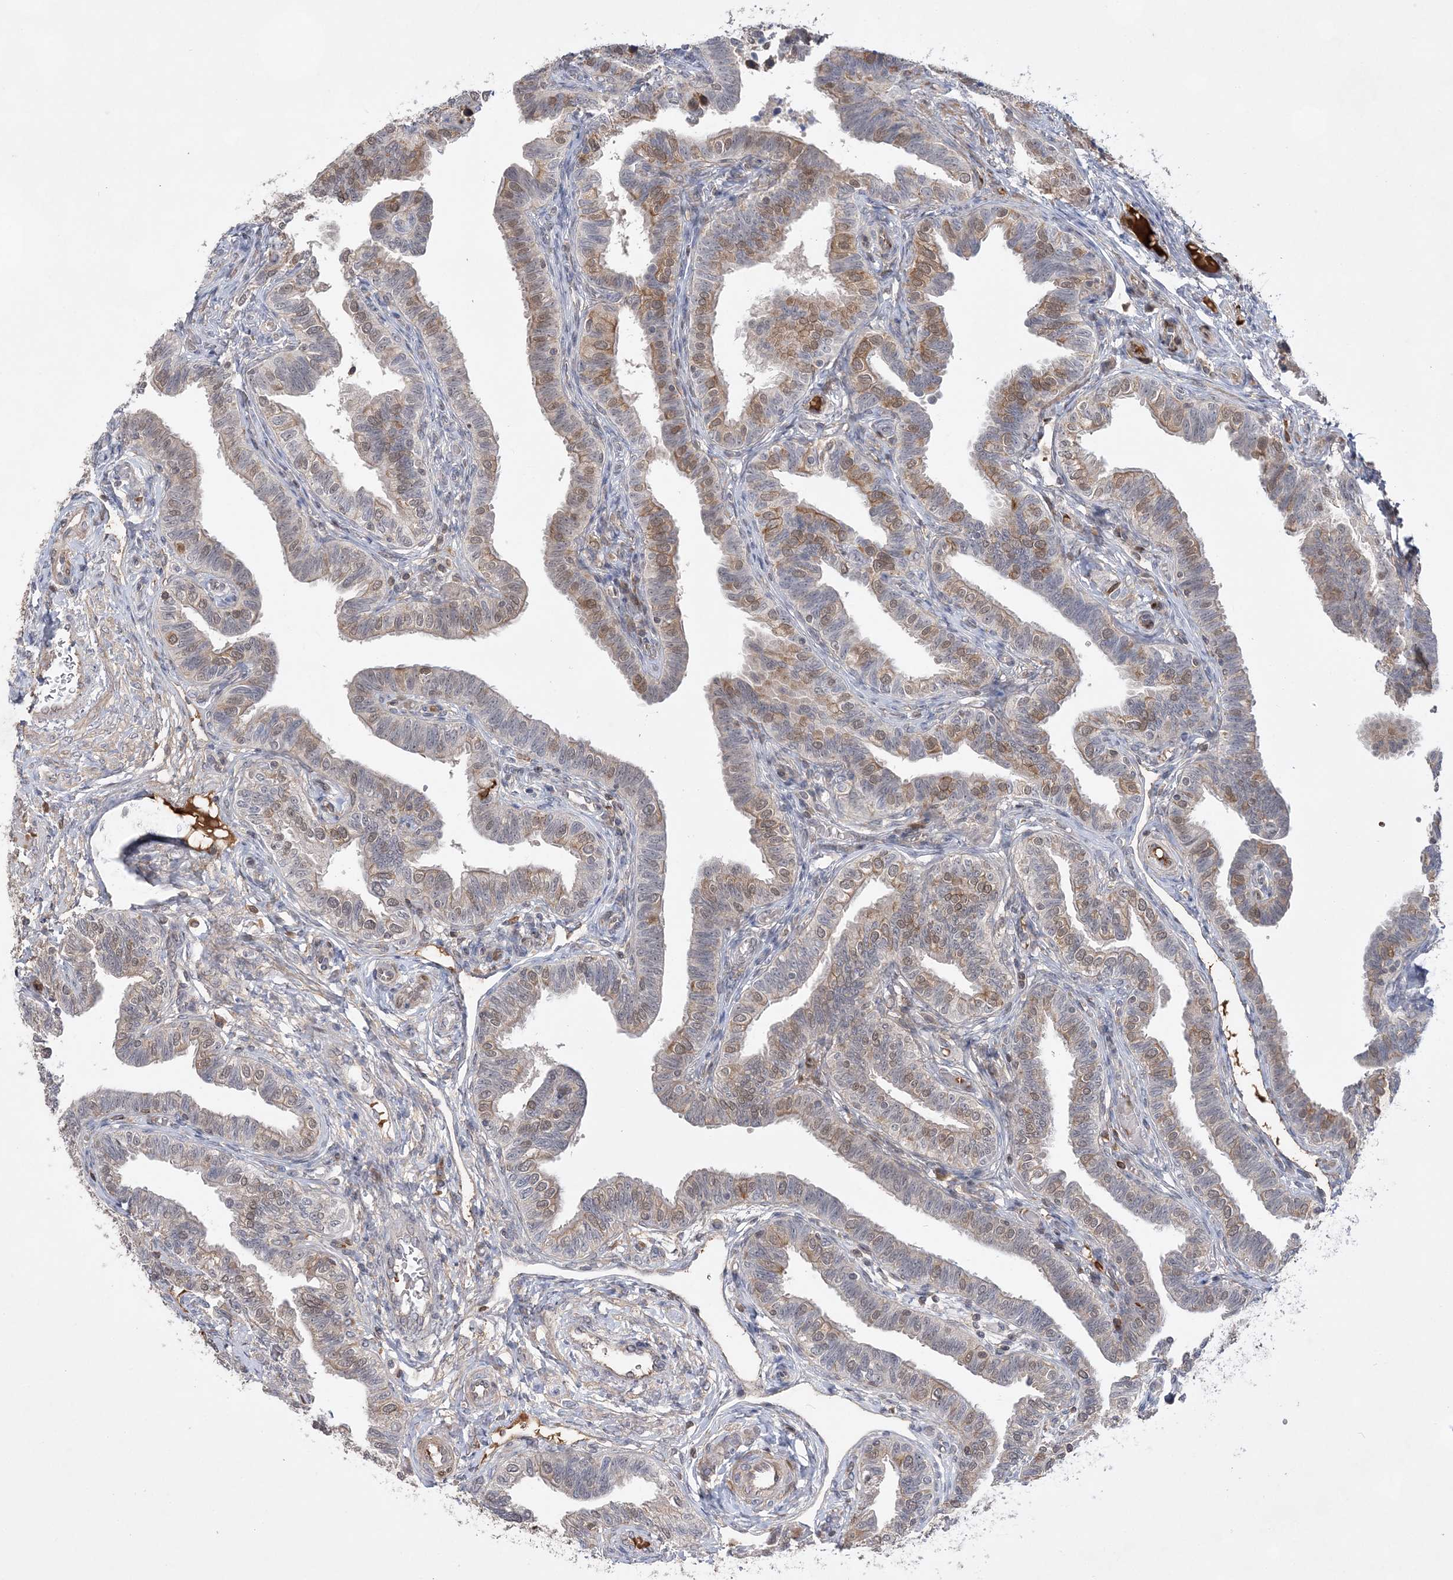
{"staining": {"intensity": "moderate", "quantity": "25%-75%", "location": "cytoplasmic/membranous"}, "tissue": "fallopian tube", "cell_type": "Glandular cells", "image_type": "normal", "snomed": [{"axis": "morphology", "description": "Normal tissue, NOS"}, {"axis": "topography", "description": "Fallopian tube"}], "caption": "Immunohistochemistry staining of benign fallopian tube, which exhibits medium levels of moderate cytoplasmic/membranous positivity in about 25%-75% of glandular cells indicating moderate cytoplasmic/membranous protein expression. The staining was performed using DAB (3,3'-diaminobenzidine) (brown) for protein detection and nuclei were counterstained in hematoxylin (blue).", "gene": "TMEM132B", "patient": {"sex": "female", "age": 39}}